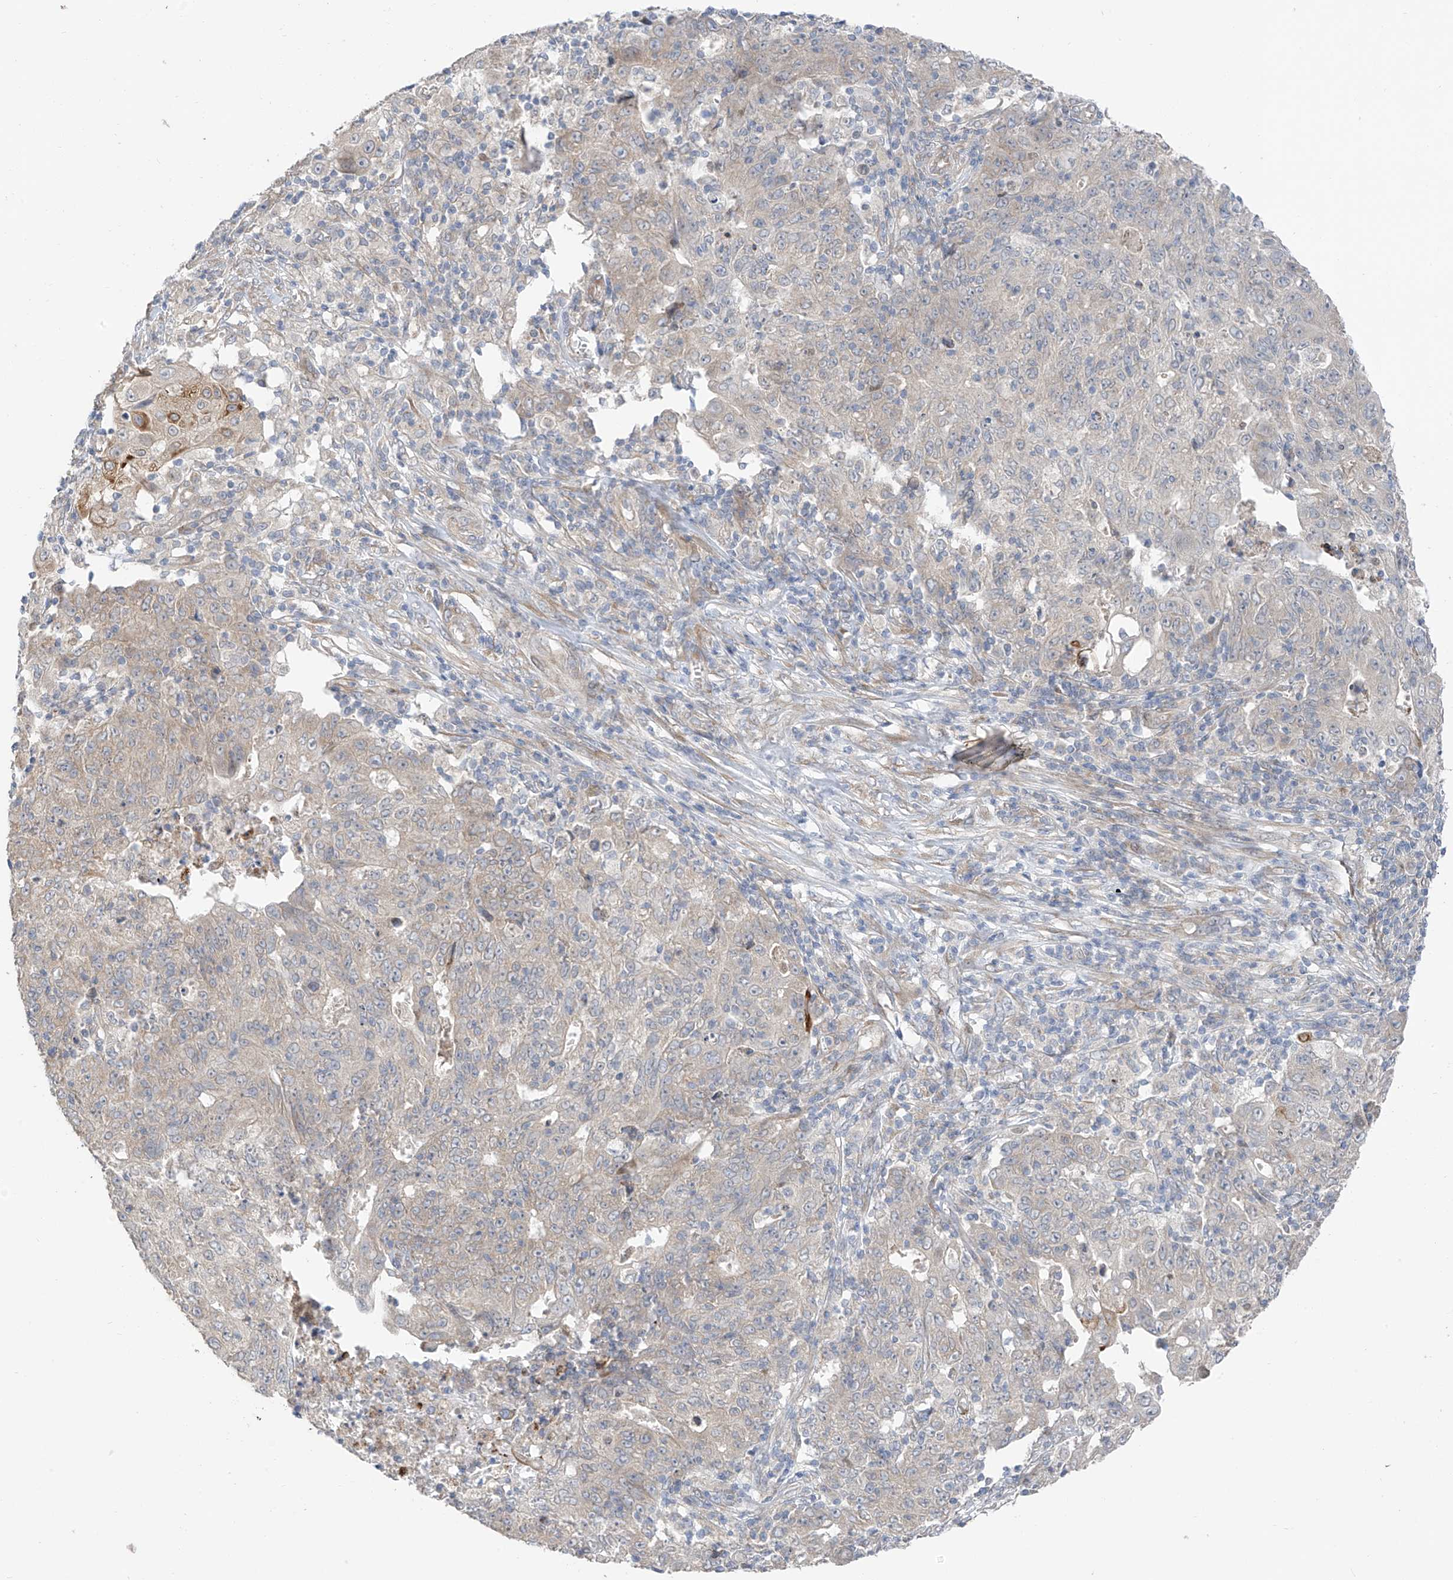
{"staining": {"intensity": "moderate", "quantity": "<25%", "location": "cytoplasmic/membranous"}, "tissue": "ovarian cancer", "cell_type": "Tumor cells", "image_type": "cancer", "snomed": [{"axis": "morphology", "description": "Carcinoma, endometroid"}, {"axis": "topography", "description": "Ovary"}], "caption": "Immunohistochemistry of ovarian endometroid carcinoma exhibits low levels of moderate cytoplasmic/membranous staining in approximately <25% of tumor cells. (DAB (3,3'-diaminobenzidine) = brown stain, brightfield microscopy at high magnification).", "gene": "NALCN", "patient": {"sex": "female", "age": 42}}